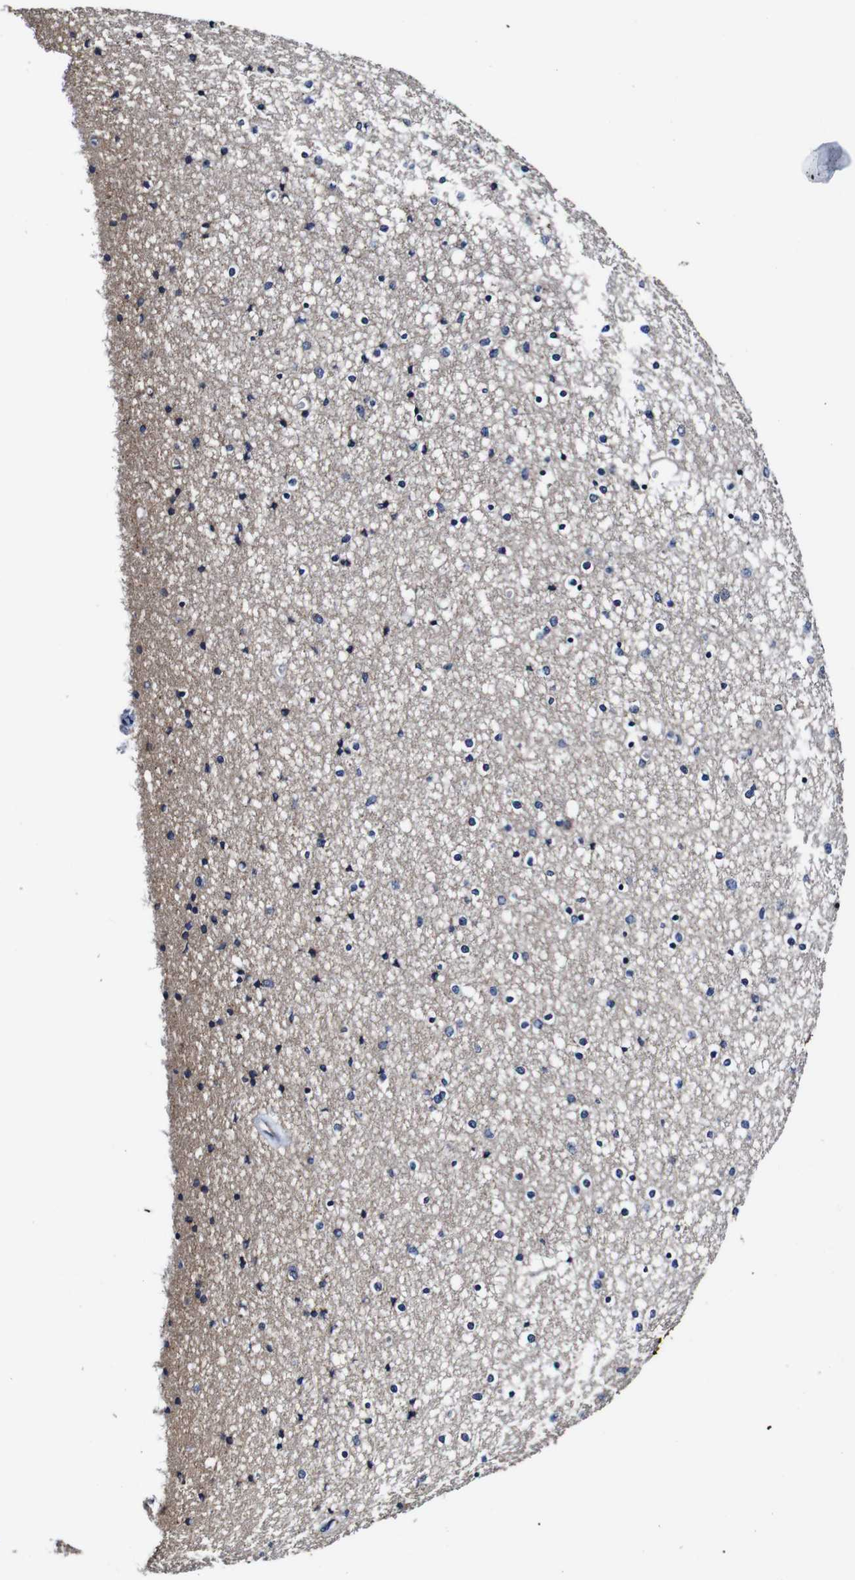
{"staining": {"intensity": "negative", "quantity": "none", "location": "none"}, "tissue": "caudate", "cell_type": "Glial cells", "image_type": "normal", "snomed": [{"axis": "morphology", "description": "Normal tissue, NOS"}, {"axis": "topography", "description": "Lateral ventricle wall"}], "caption": "The histopathology image exhibits no staining of glial cells in unremarkable caudate.", "gene": "PDCD6IP", "patient": {"sex": "female", "age": 54}}